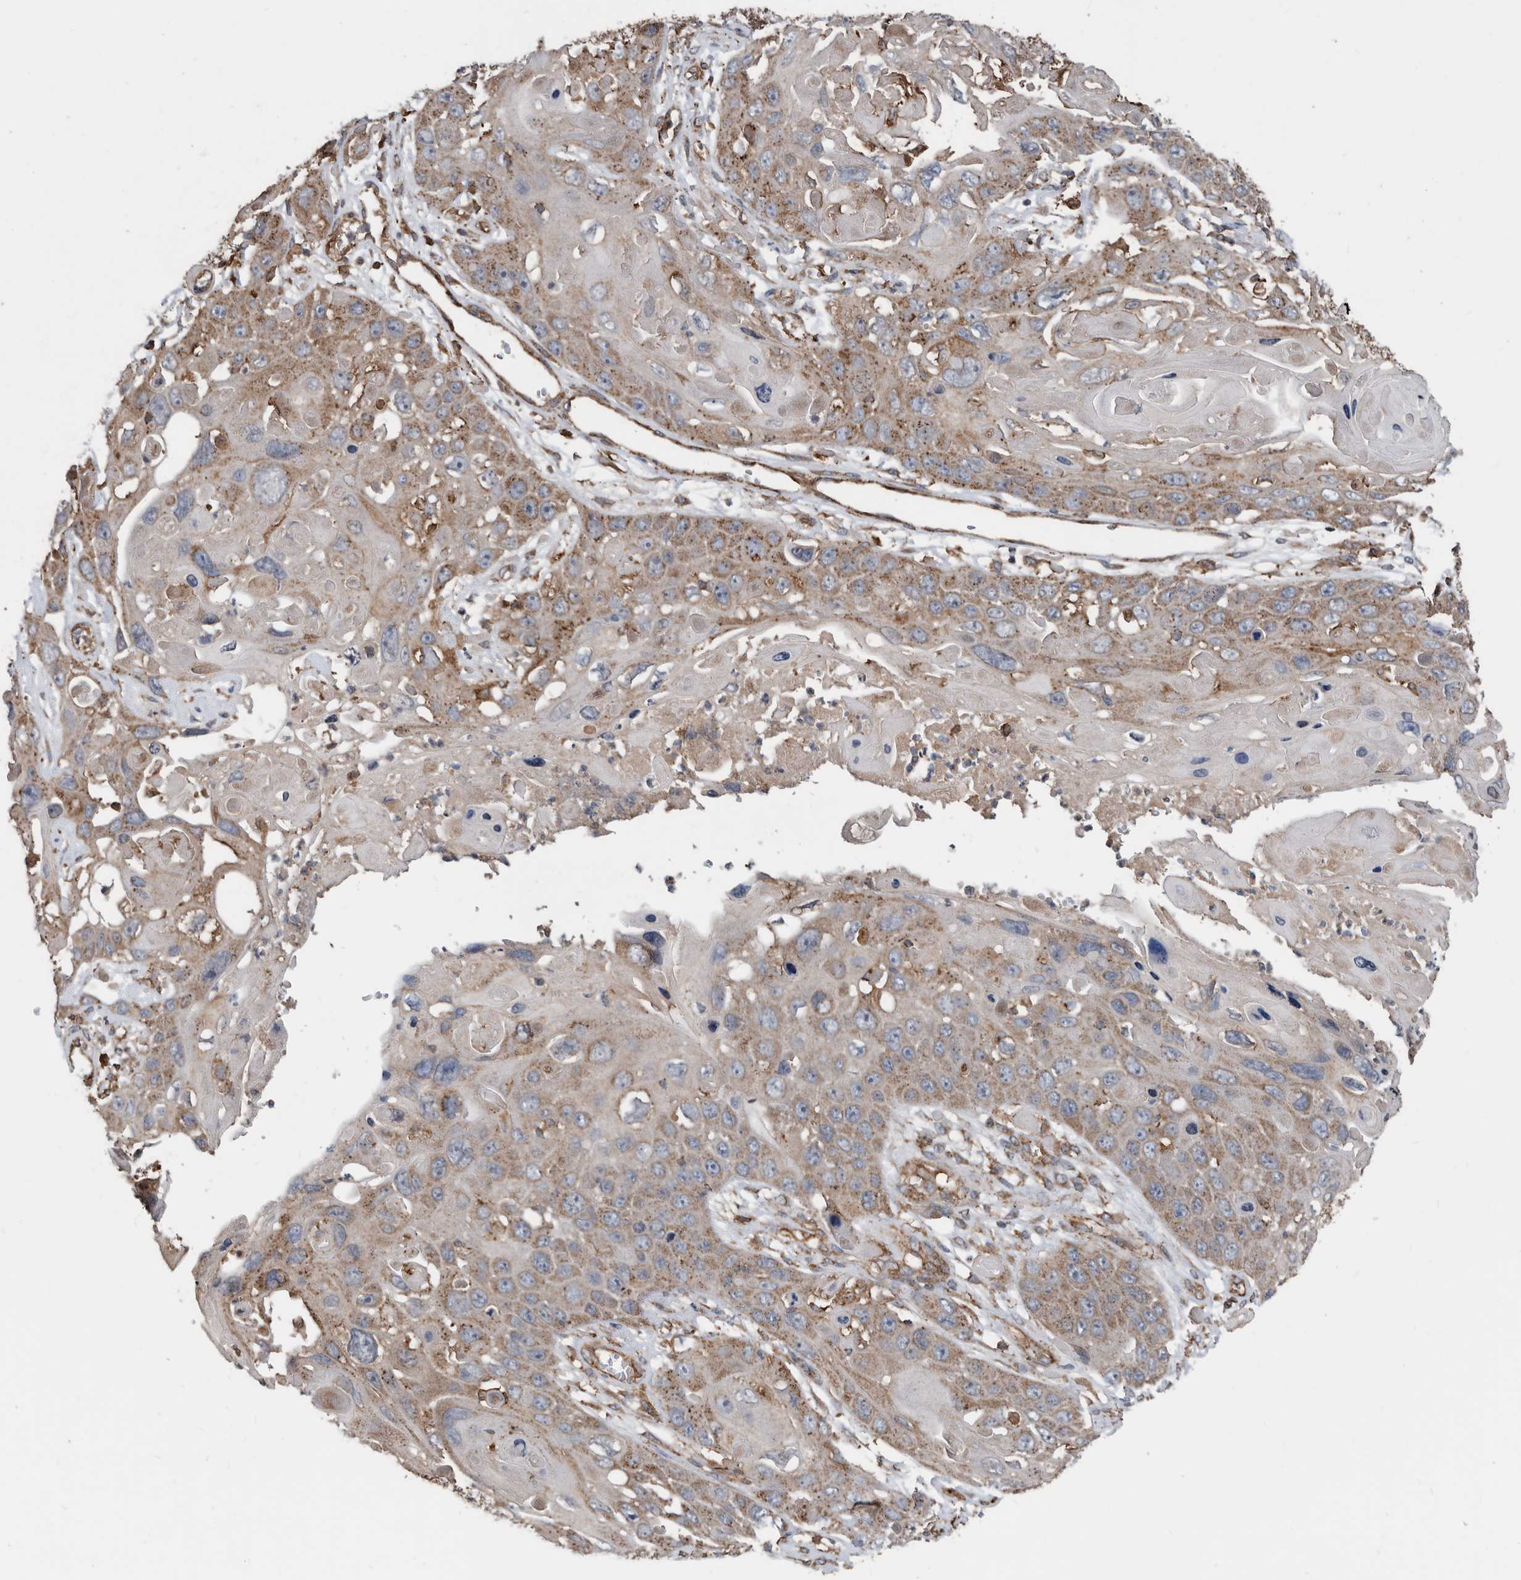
{"staining": {"intensity": "moderate", "quantity": ">75%", "location": "cytoplasmic/membranous"}, "tissue": "skin cancer", "cell_type": "Tumor cells", "image_type": "cancer", "snomed": [{"axis": "morphology", "description": "Squamous cell carcinoma, NOS"}, {"axis": "topography", "description": "Skin"}], "caption": "Squamous cell carcinoma (skin) was stained to show a protein in brown. There is medium levels of moderate cytoplasmic/membranous staining in approximately >75% of tumor cells.", "gene": "AFAP1", "patient": {"sex": "male", "age": 55}}